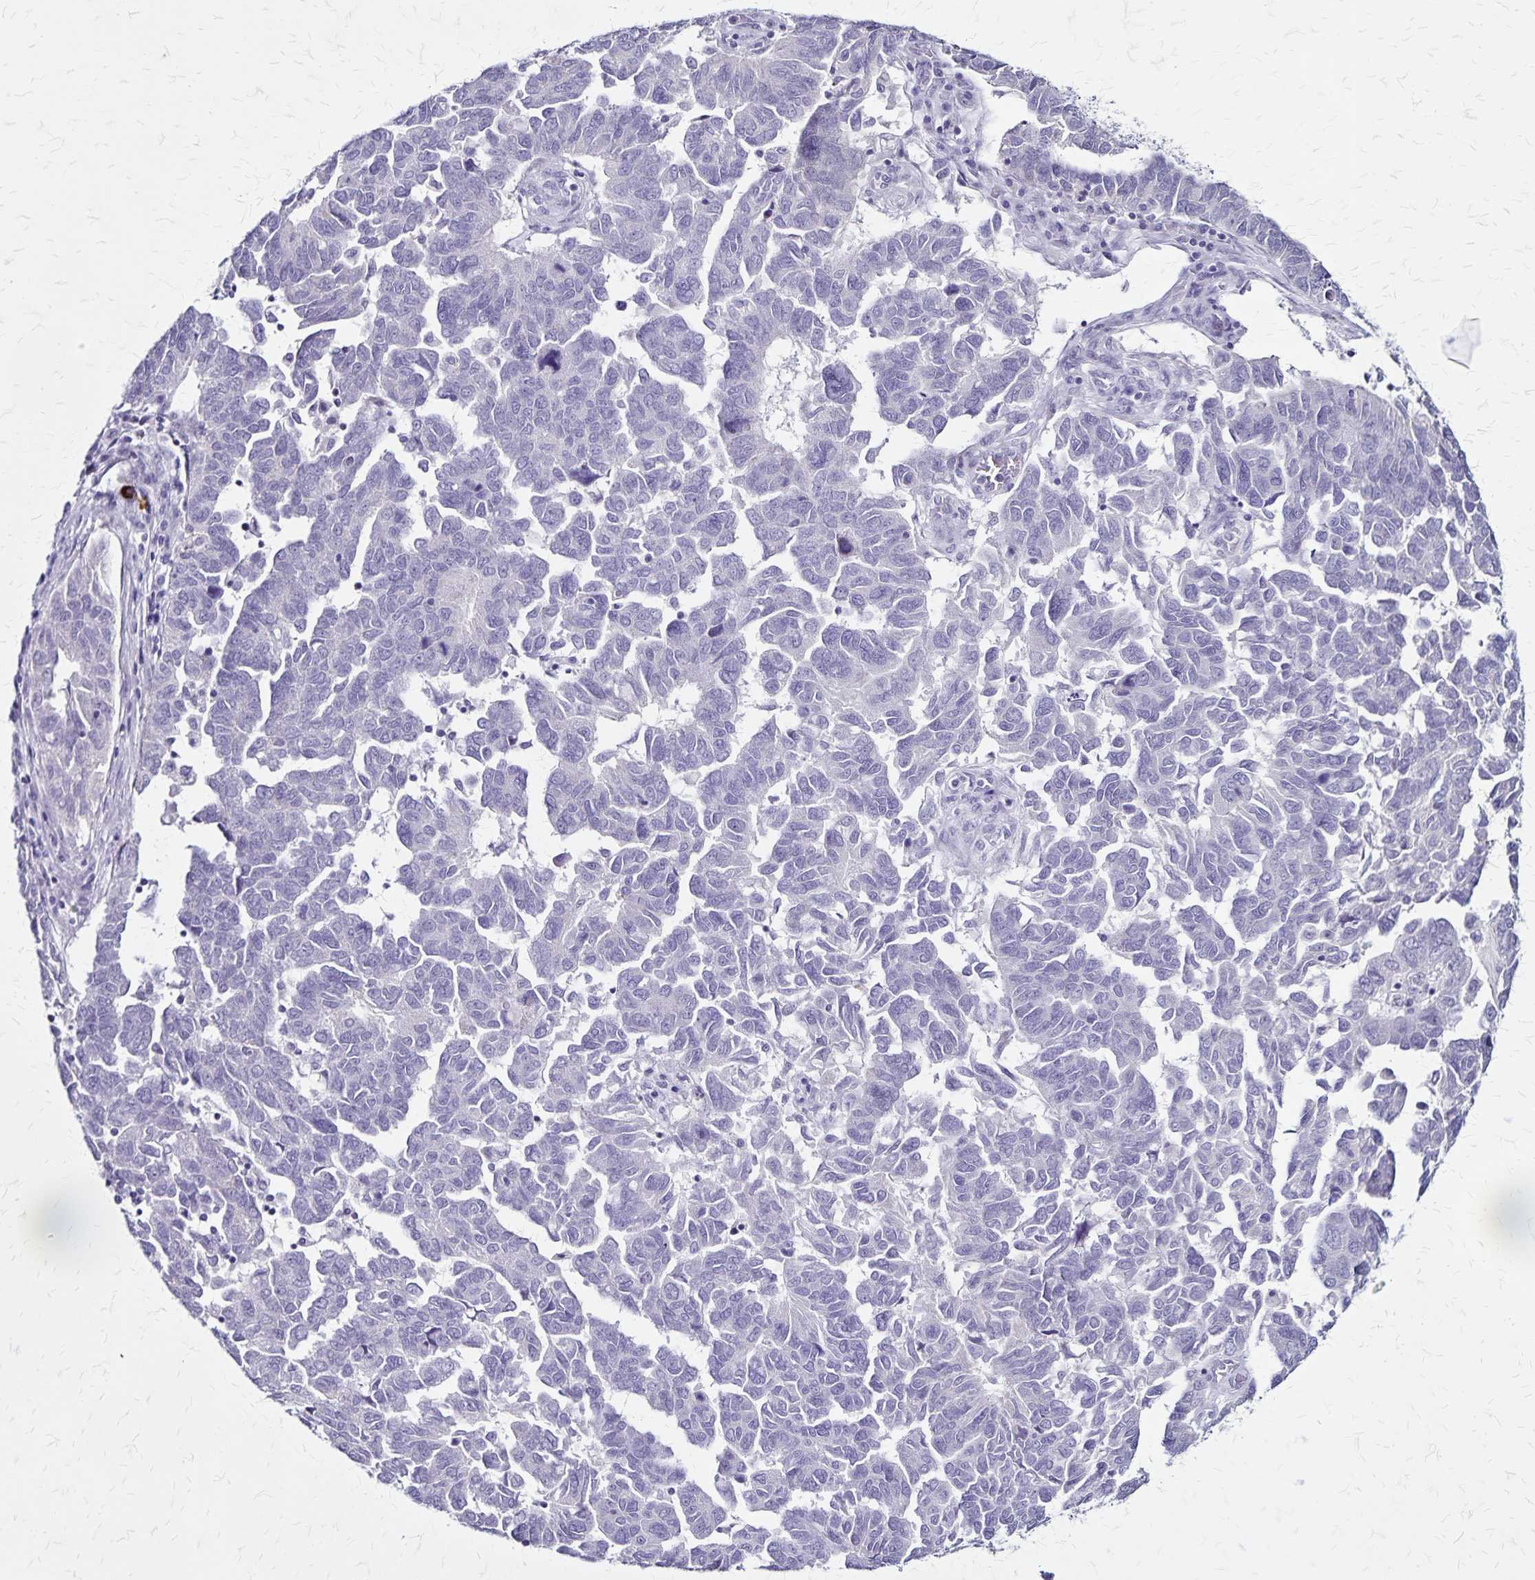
{"staining": {"intensity": "negative", "quantity": "none", "location": "none"}, "tissue": "ovarian cancer", "cell_type": "Tumor cells", "image_type": "cancer", "snomed": [{"axis": "morphology", "description": "Cystadenocarcinoma, serous, NOS"}, {"axis": "topography", "description": "Ovary"}], "caption": "There is no significant expression in tumor cells of ovarian cancer. (IHC, brightfield microscopy, high magnification).", "gene": "PLXNA4", "patient": {"sex": "female", "age": 64}}